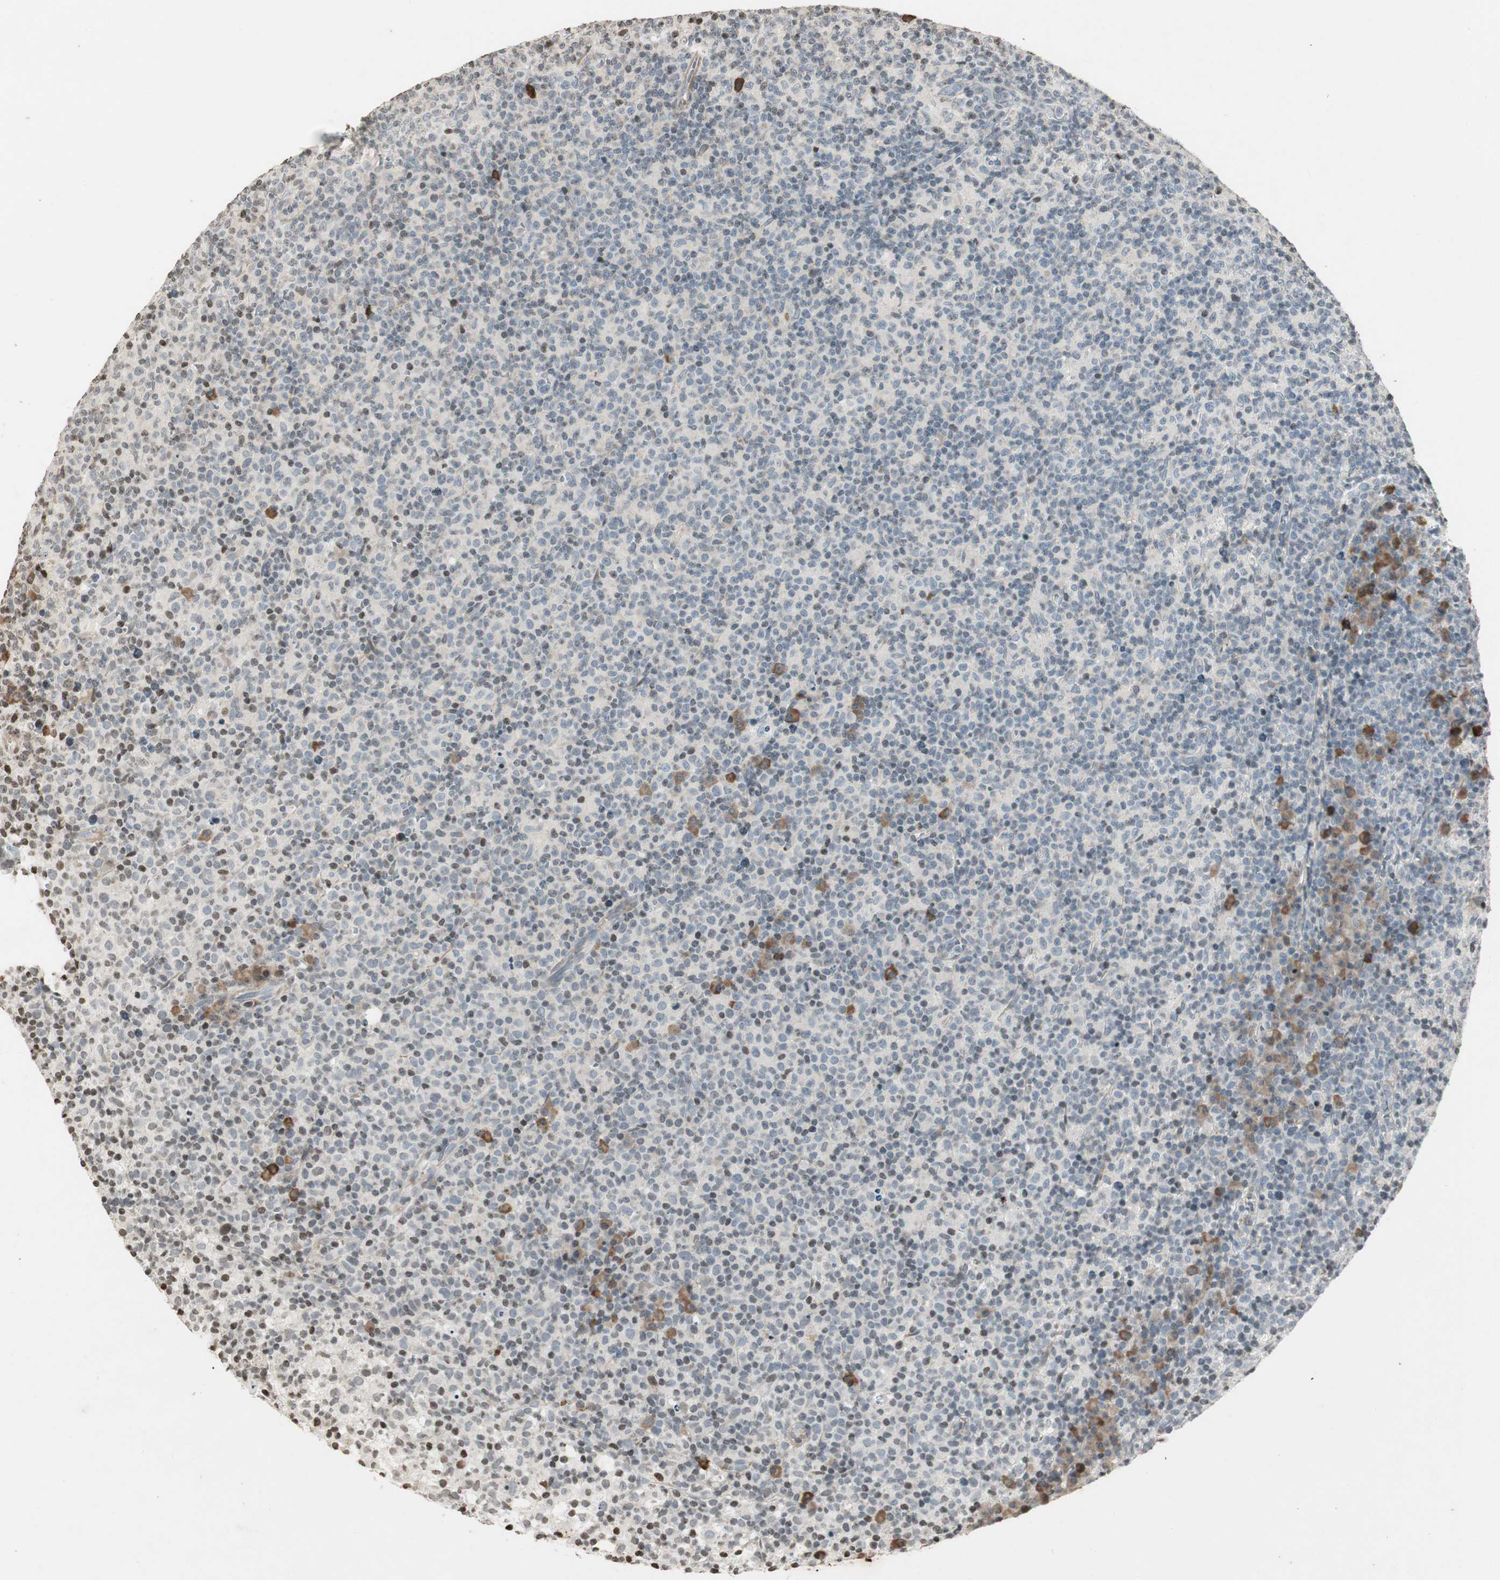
{"staining": {"intensity": "moderate", "quantity": "<25%", "location": "cytoplasmic/membranous"}, "tissue": "lymph node", "cell_type": "Germinal center cells", "image_type": "normal", "snomed": [{"axis": "morphology", "description": "Normal tissue, NOS"}, {"axis": "morphology", "description": "Inflammation, NOS"}, {"axis": "topography", "description": "Lymph node"}], "caption": "Lymph node stained with immunohistochemistry exhibits moderate cytoplasmic/membranous positivity in about <25% of germinal center cells.", "gene": "PRKG1", "patient": {"sex": "male", "age": 55}}